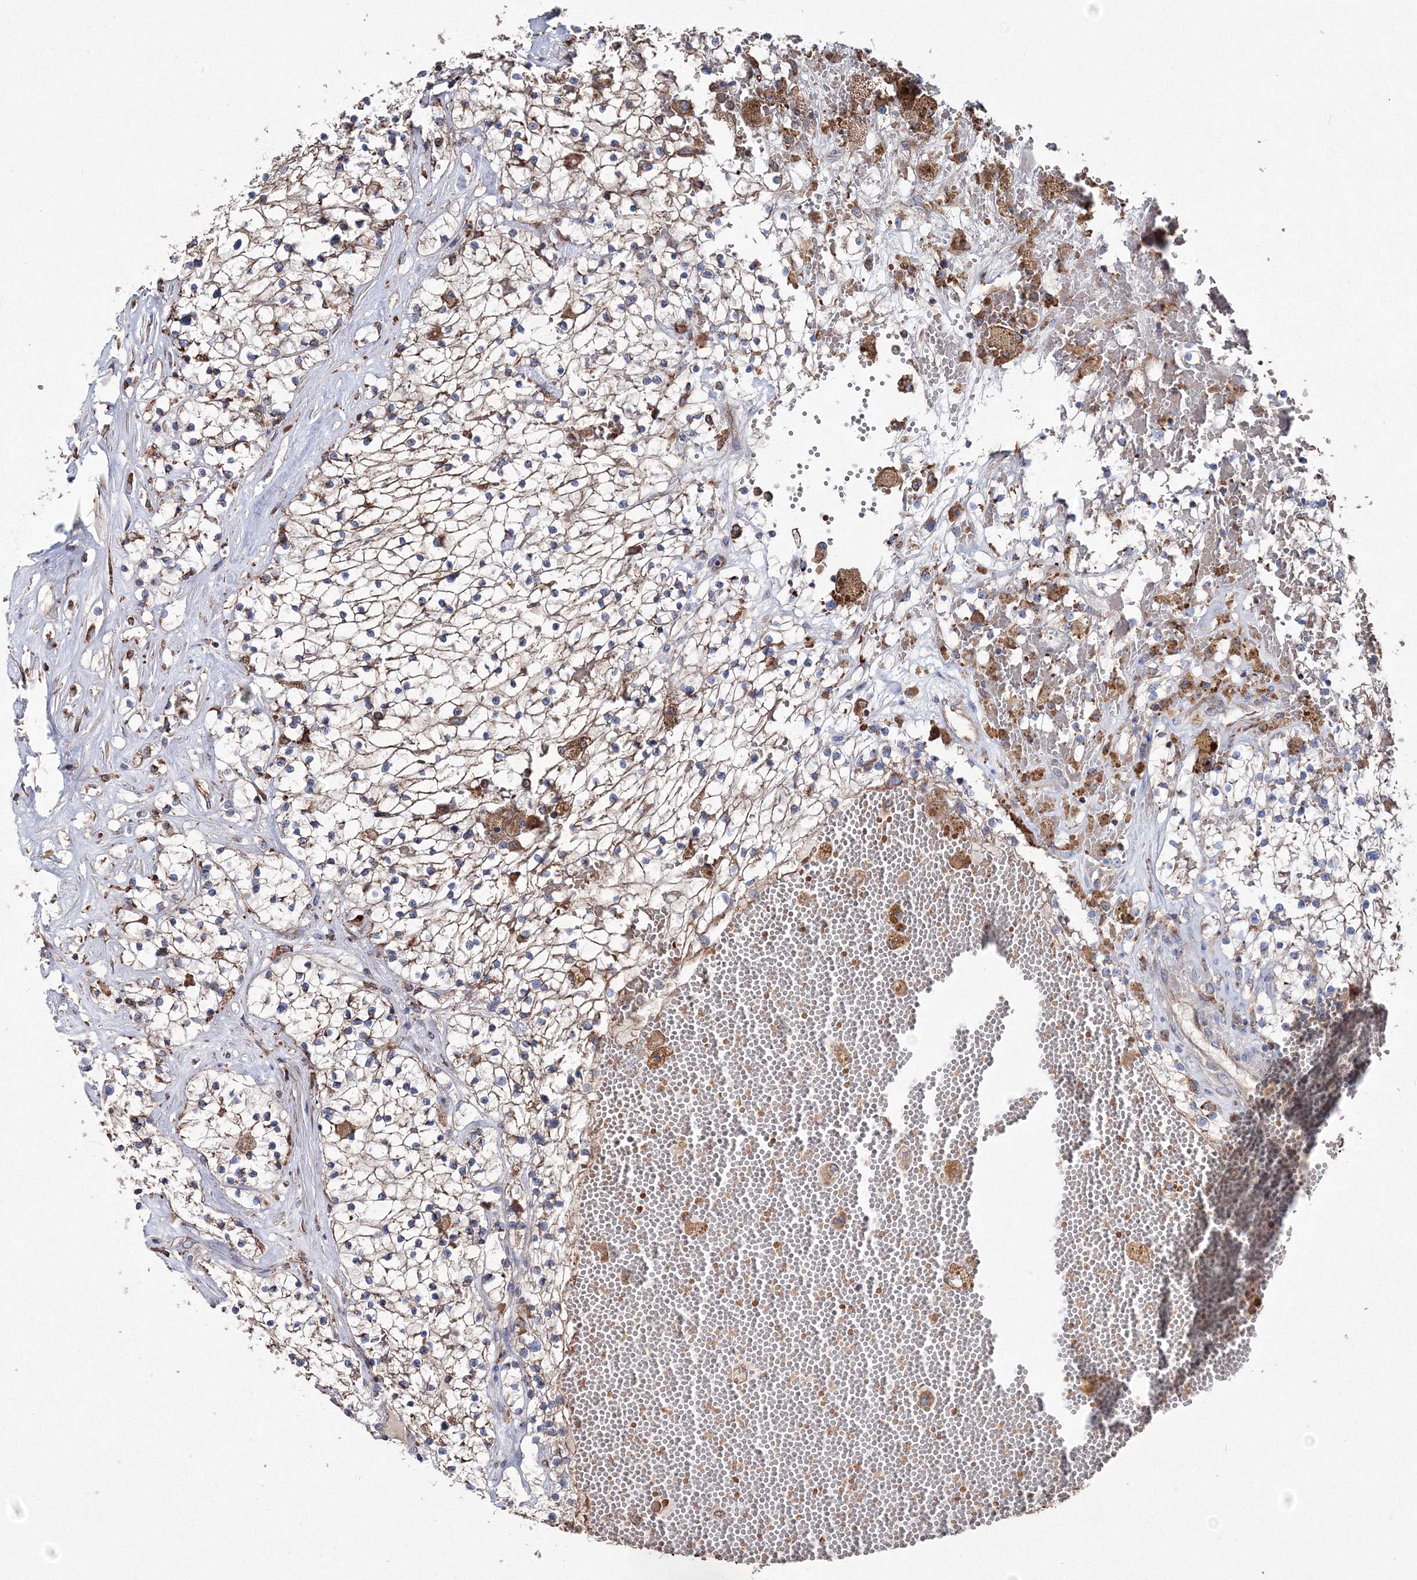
{"staining": {"intensity": "moderate", "quantity": "25%-75%", "location": "cytoplasmic/membranous"}, "tissue": "renal cancer", "cell_type": "Tumor cells", "image_type": "cancer", "snomed": [{"axis": "morphology", "description": "Normal tissue, NOS"}, {"axis": "morphology", "description": "Adenocarcinoma, NOS"}, {"axis": "topography", "description": "Kidney"}], "caption": "A brown stain shows moderate cytoplasmic/membranous positivity of a protein in human renal cancer tumor cells.", "gene": "VPS8", "patient": {"sex": "male", "age": 68}}